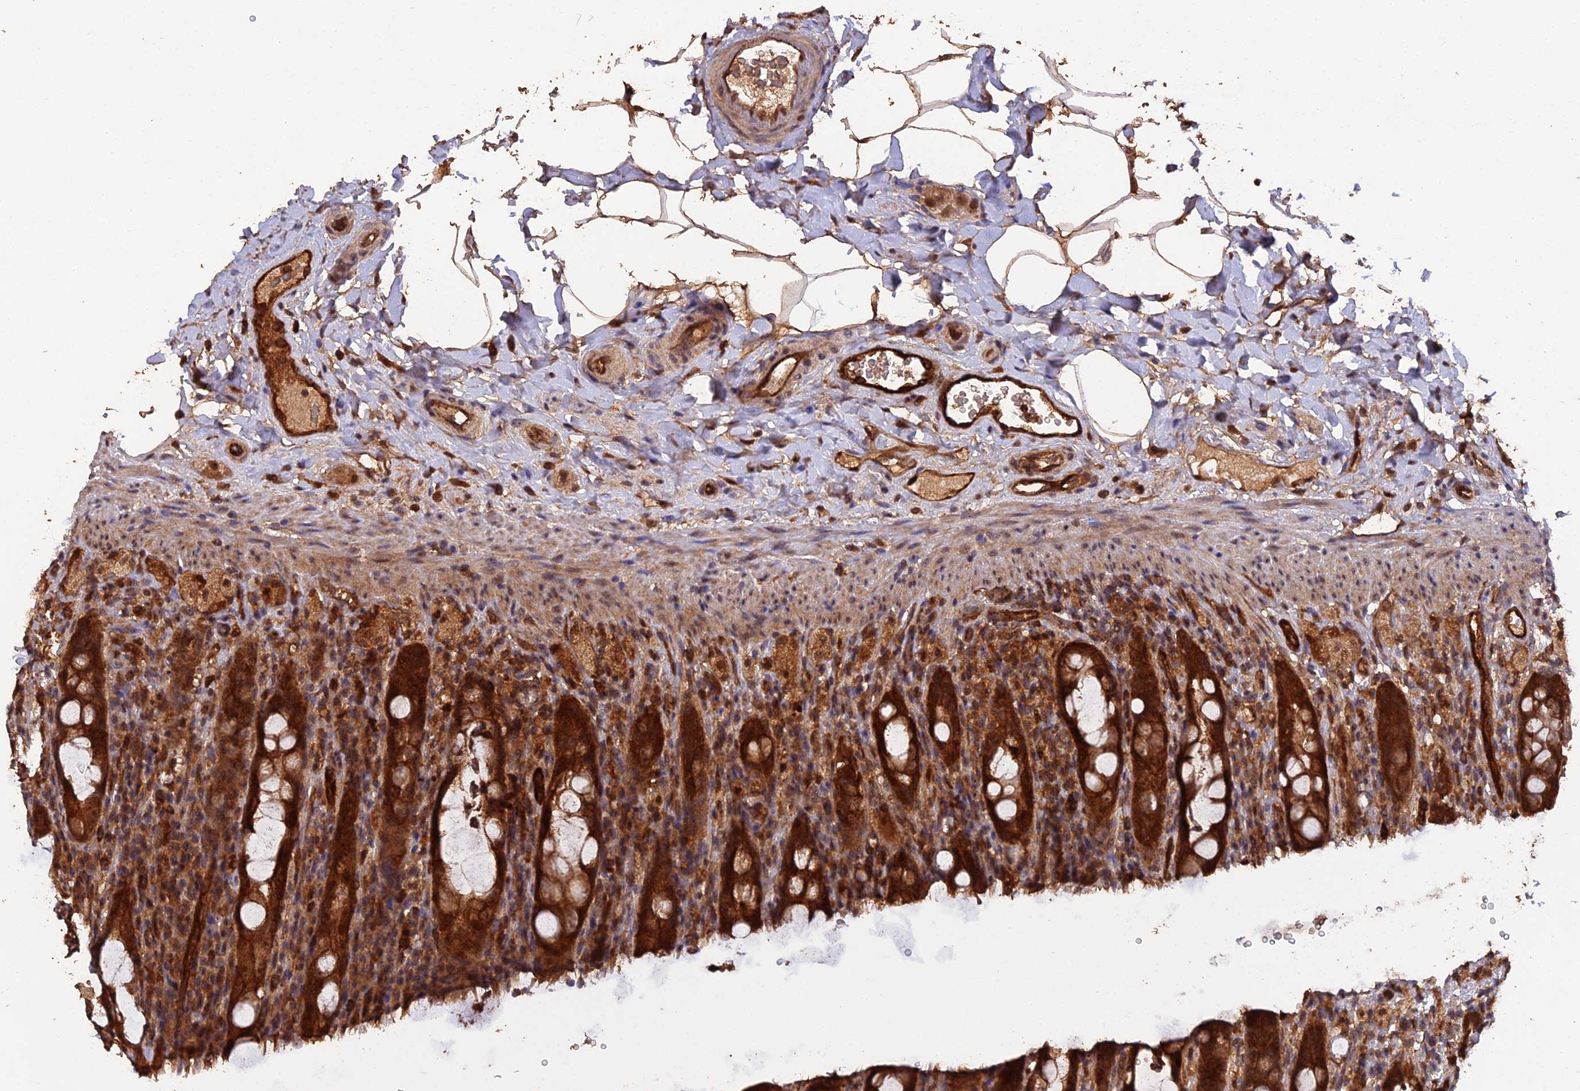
{"staining": {"intensity": "strong", "quantity": ">75%", "location": "cytoplasmic/membranous"}, "tissue": "rectum", "cell_type": "Glandular cells", "image_type": "normal", "snomed": [{"axis": "morphology", "description": "Normal tissue, NOS"}, {"axis": "topography", "description": "Rectum"}], "caption": "Strong cytoplasmic/membranous expression is seen in approximately >75% of glandular cells in unremarkable rectum. The staining is performed using DAB (3,3'-diaminobenzidine) brown chromogen to label protein expression. The nuclei are counter-stained blue using hematoxylin.", "gene": "RALGAPA2", "patient": {"sex": "male", "age": 44}}